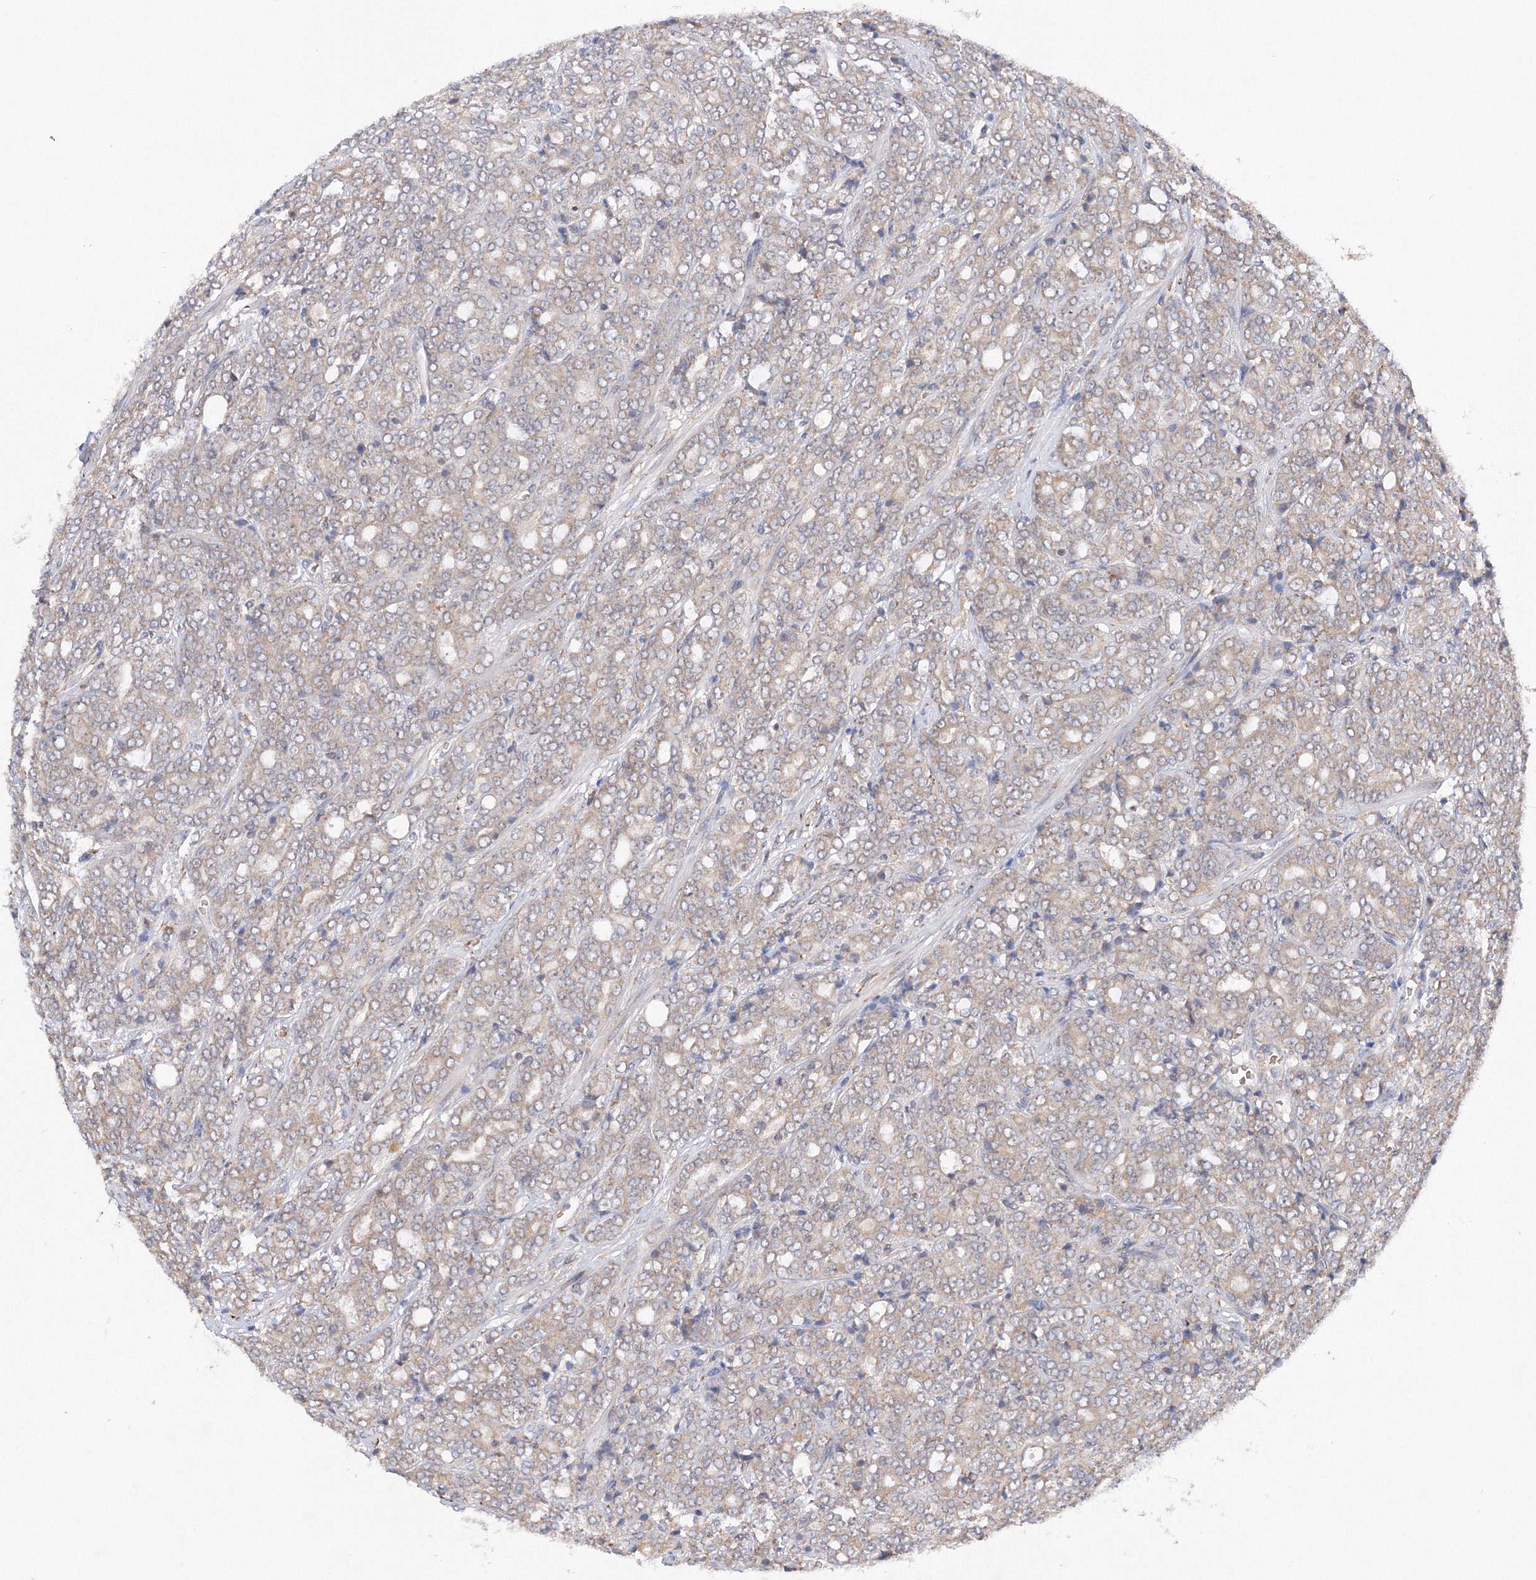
{"staining": {"intensity": "moderate", "quantity": "25%-75%", "location": "cytoplasmic/membranous"}, "tissue": "prostate cancer", "cell_type": "Tumor cells", "image_type": "cancer", "snomed": [{"axis": "morphology", "description": "Adenocarcinoma, High grade"}, {"axis": "topography", "description": "Prostate"}], "caption": "Protein staining demonstrates moderate cytoplasmic/membranous positivity in about 25%-75% of tumor cells in high-grade adenocarcinoma (prostate).", "gene": "DIS3L2", "patient": {"sex": "male", "age": 62}}